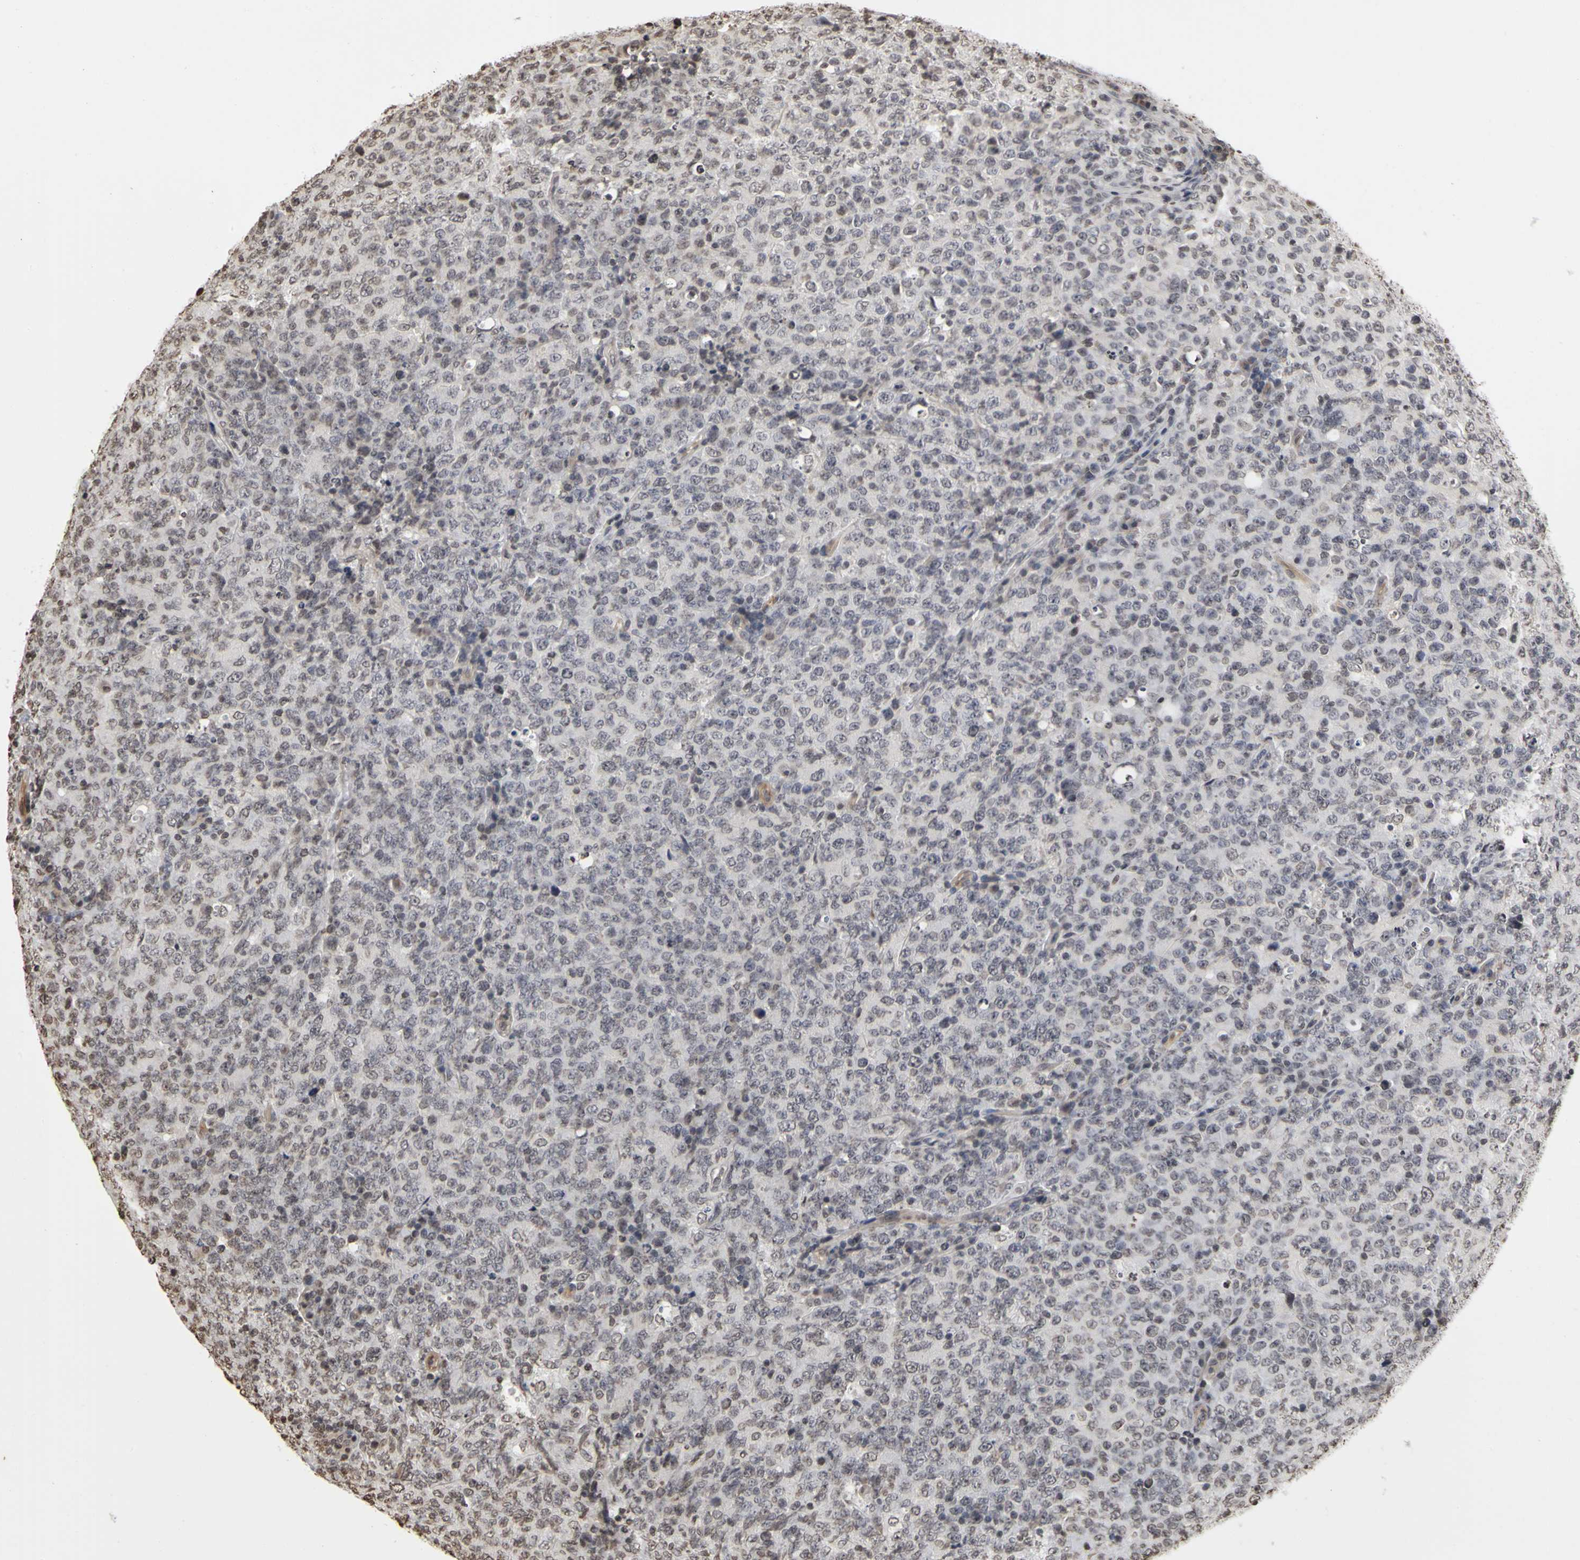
{"staining": {"intensity": "weak", "quantity": "<25%", "location": "nuclear"}, "tissue": "lymphoma", "cell_type": "Tumor cells", "image_type": "cancer", "snomed": [{"axis": "morphology", "description": "Malignant lymphoma, non-Hodgkin's type, High grade"}, {"axis": "topography", "description": "Tonsil"}], "caption": "Tumor cells are negative for brown protein staining in high-grade malignant lymphoma, non-Hodgkin's type. (DAB IHC visualized using brightfield microscopy, high magnification).", "gene": "ERCC2", "patient": {"sex": "female", "age": 36}}